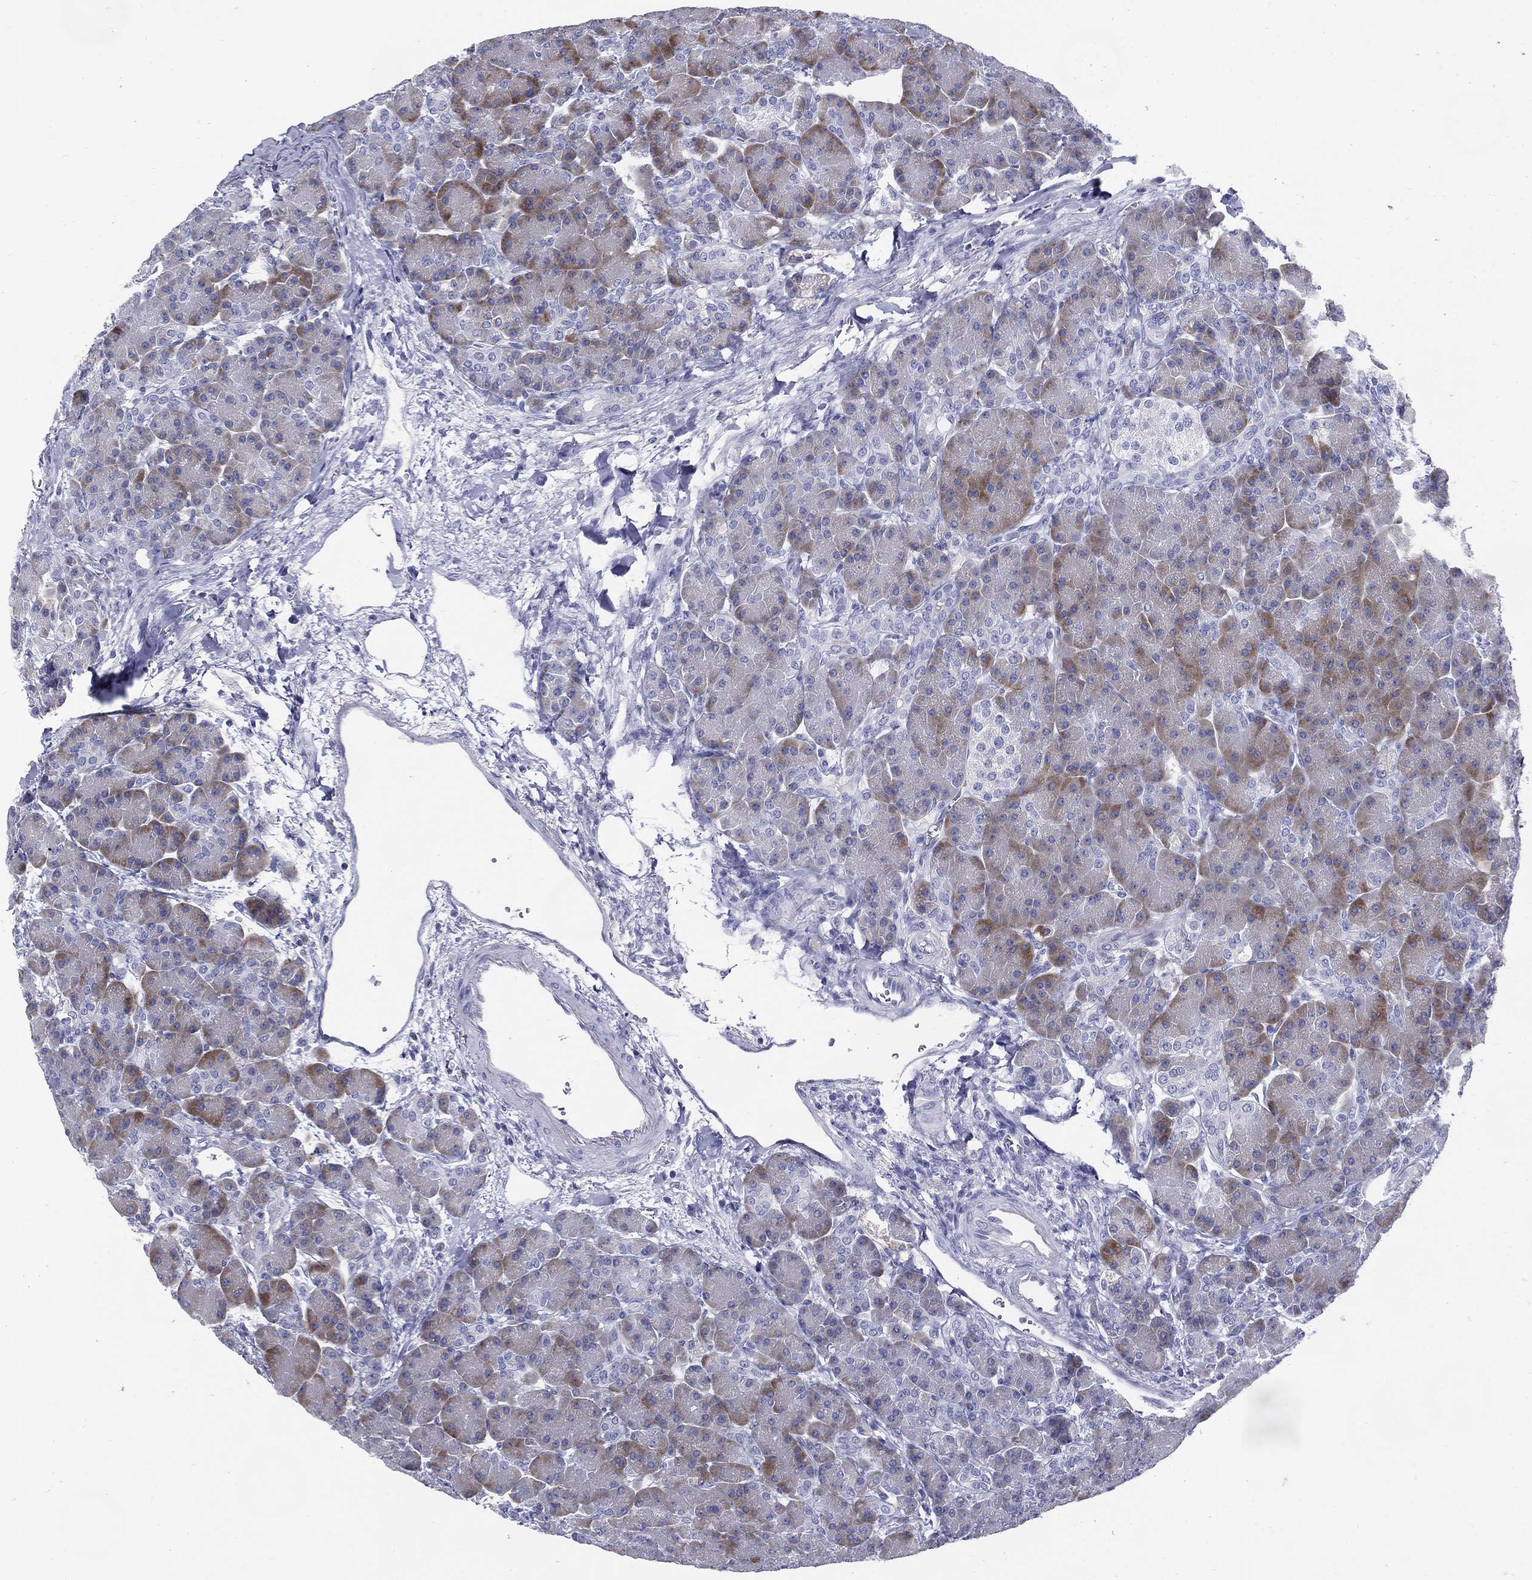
{"staining": {"intensity": "moderate", "quantity": "<25%", "location": "cytoplasmic/membranous"}, "tissue": "pancreas", "cell_type": "Exocrine glandular cells", "image_type": "normal", "snomed": [{"axis": "morphology", "description": "Normal tissue, NOS"}, {"axis": "topography", "description": "Pancreas"}], "caption": "This micrograph reveals unremarkable pancreas stained with immunohistochemistry (IHC) to label a protein in brown. The cytoplasmic/membranous of exocrine glandular cells show moderate positivity for the protein. Nuclei are counter-stained blue.", "gene": "KIF2C", "patient": {"sex": "female", "age": 63}}